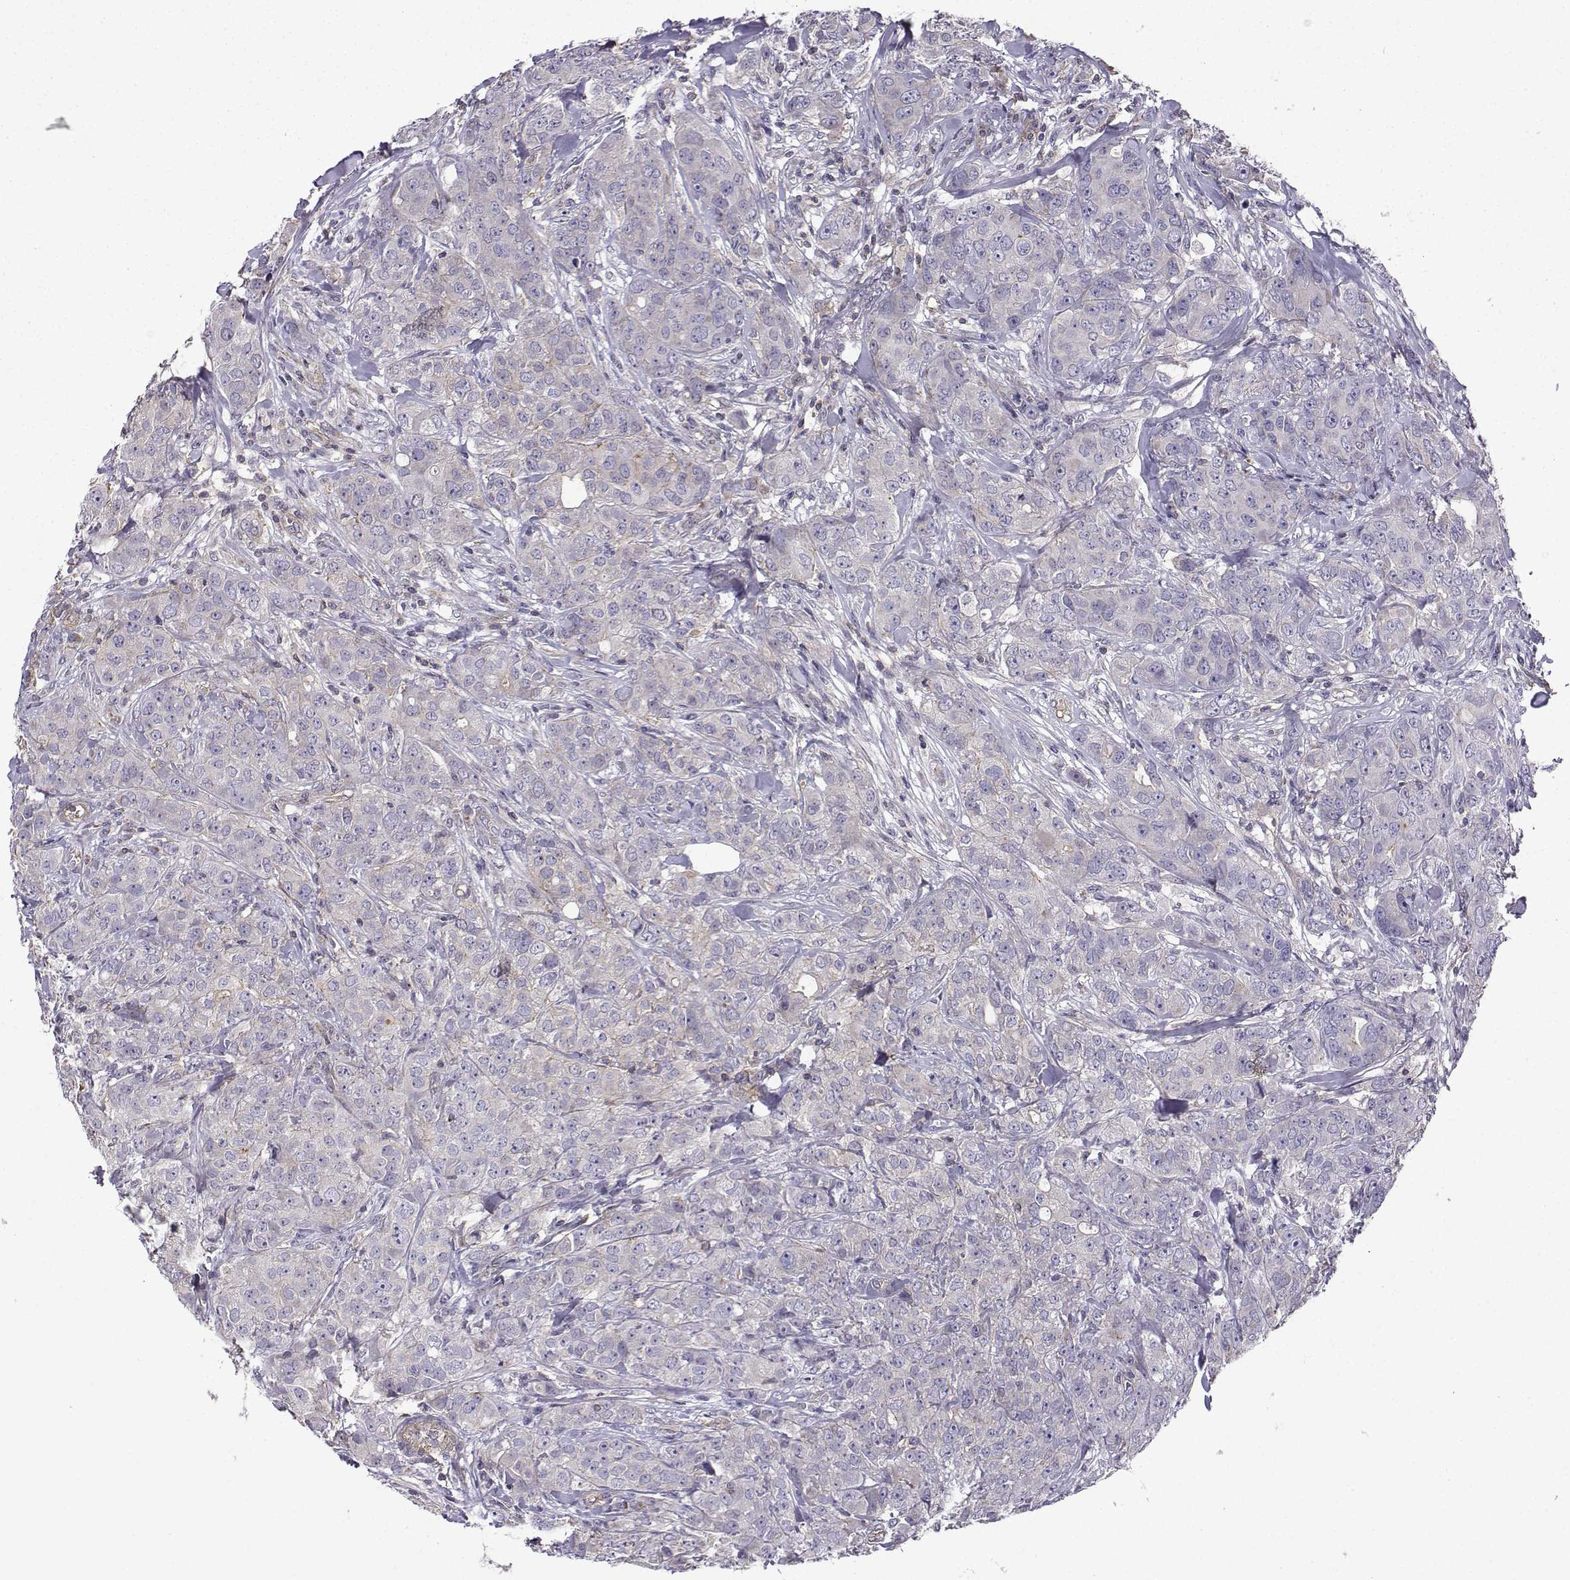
{"staining": {"intensity": "negative", "quantity": "none", "location": "none"}, "tissue": "breast cancer", "cell_type": "Tumor cells", "image_type": "cancer", "snomed": [{"axis": "morphology", "description": "Duct carcinoma"}, {"axis": "topography", "description": "Breast"}], "caption": "Protein analysis of infiltrating ductal carcinoma (breast) displays no significant expression in tumor cells. The staining is performed using DAB brown chromogen with nuclei counter-stained in using hematoxylin.", "gene": "ITGB8", "patient": {"sex": "female", "age": 43}}